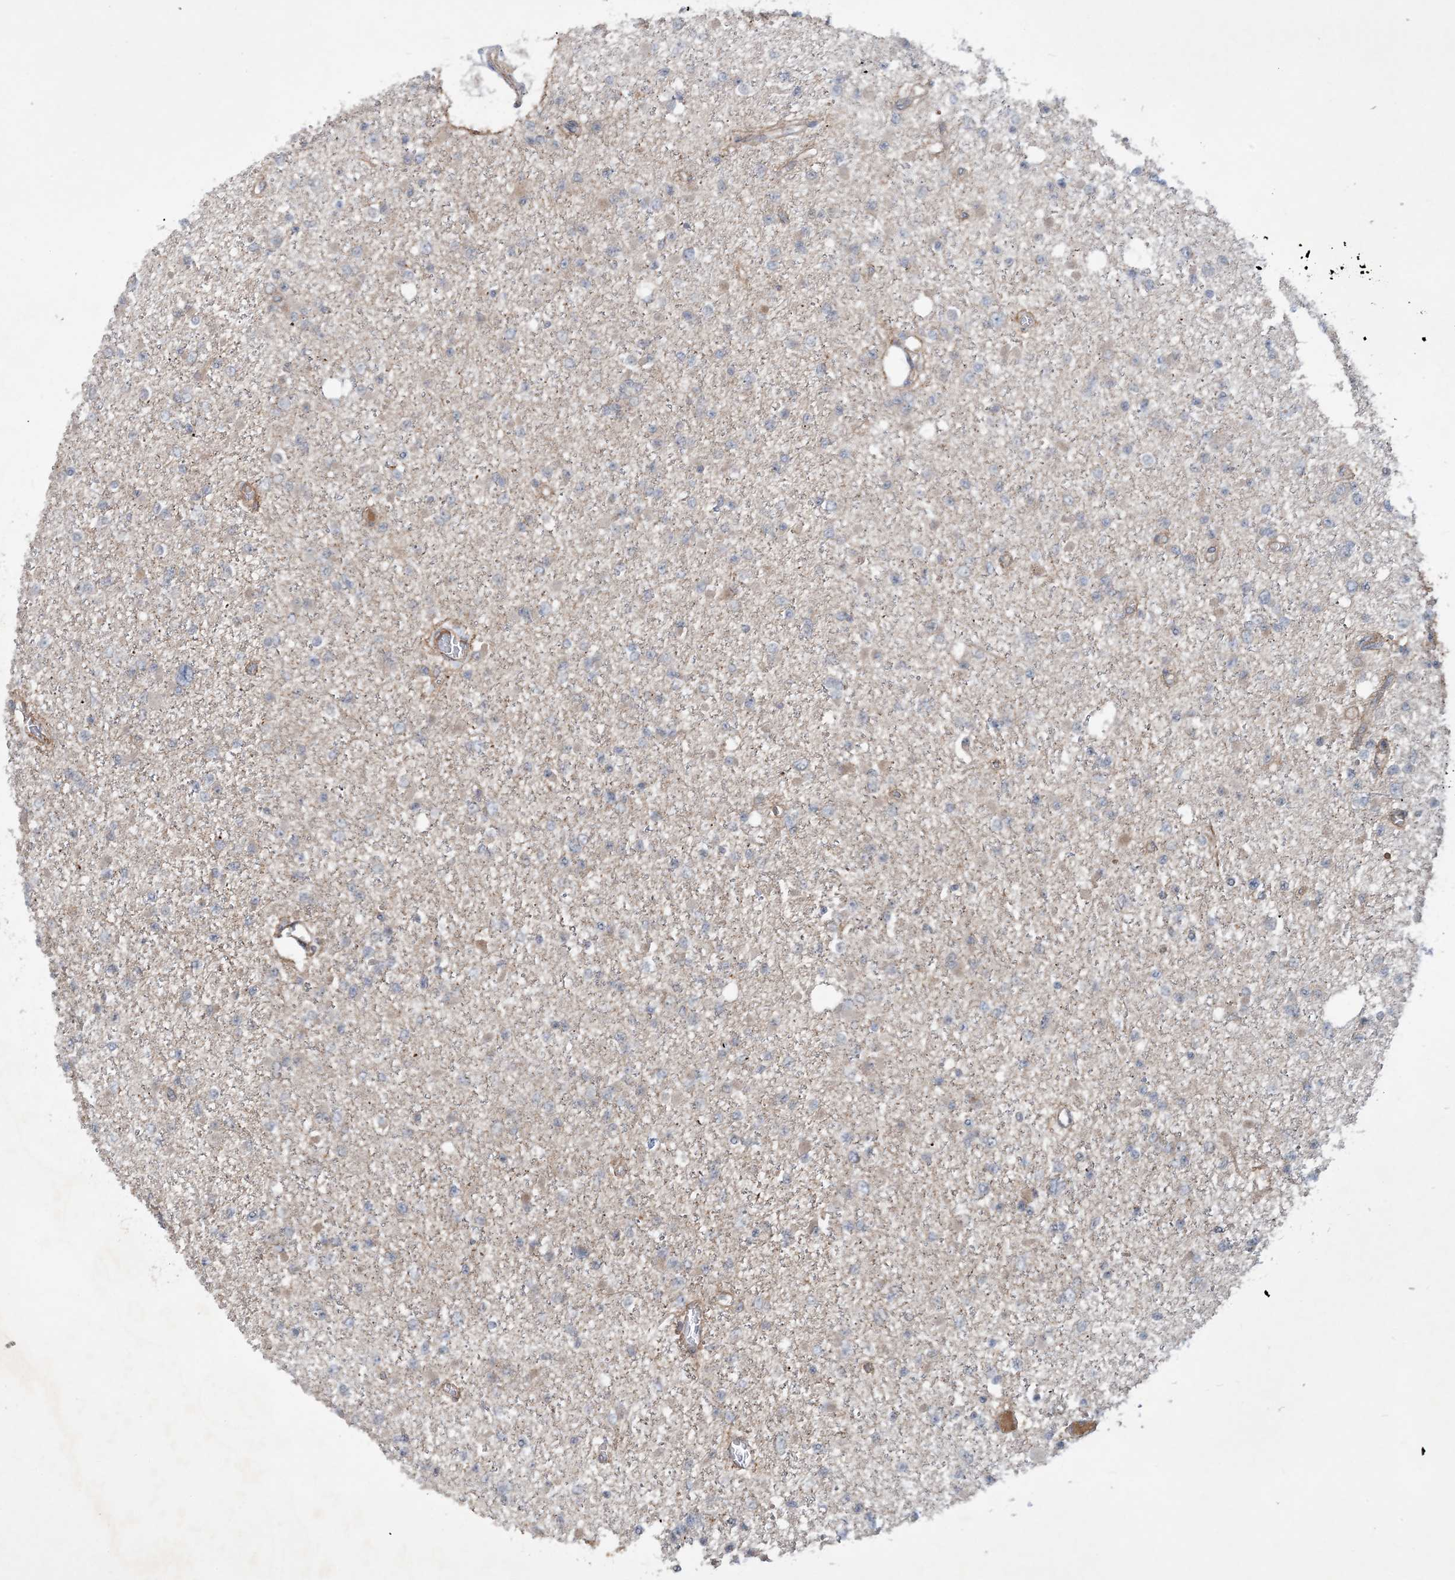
{"staining": {"intensity": "negative", "quantity": "none", "location": "none"}, "tissue": "glioma", "cell_type": "Tumor cells", "image_type": "cancer", "snomed": [{"axis": "morphology", "description": "Glioma, malignant, Low grade"}, {"axis": "topography", "description": "Brain"}], "caption": "Tumor cells are negative for protein expression in human malignant glioma (low-grade).", "gene": "HEMK1", "patient": {"sex": "female", "age": 22}}